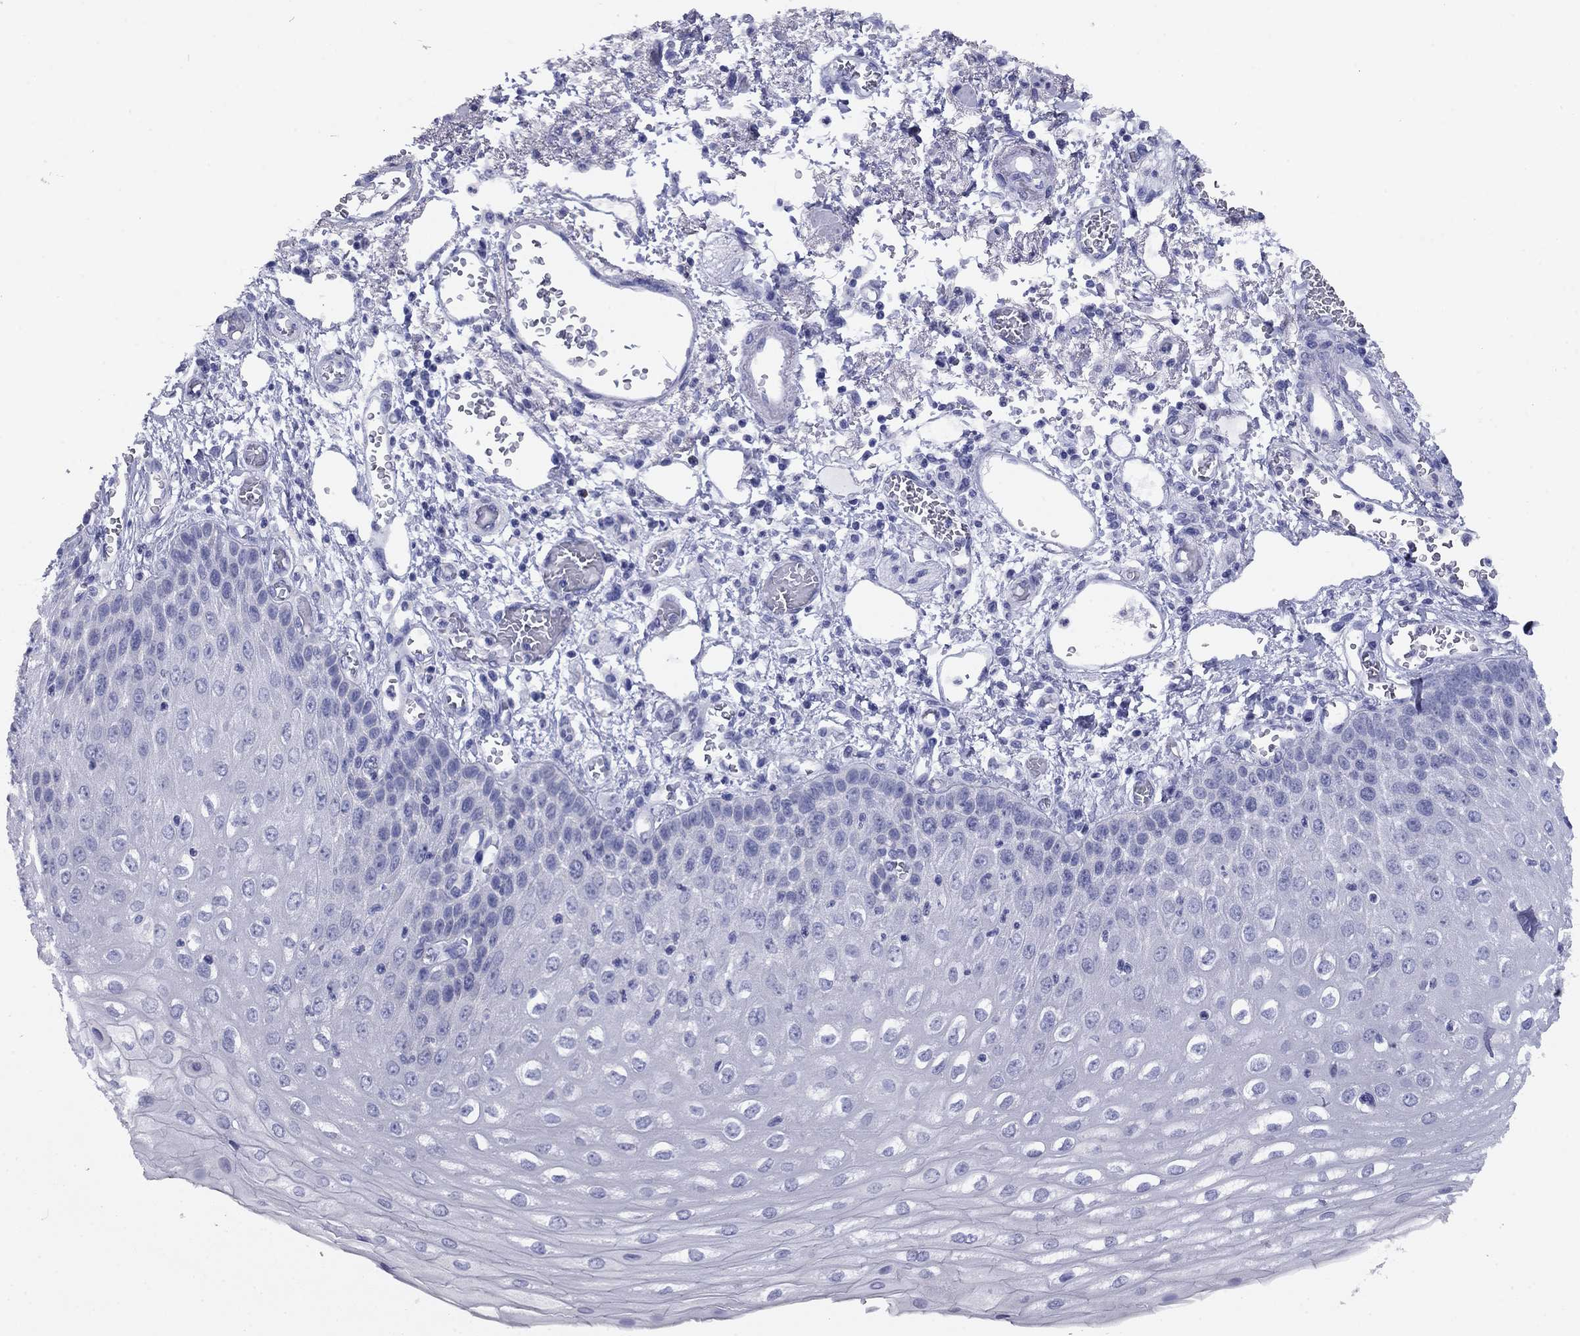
{"staining": {"intensity": "negative", "quantity": "none", "location": "none"}, "tissue": "esophagus", "cell_type": "Squamous epithelial cells", "image_type": "normal", "snomed": [{"axis": "morphology", "description": "Normal tissue, NOS"}, {"axis": "morphology", "description": "Adenocarcinoma, NOS"}, {"axis": "topography", "description": "Esophagus"}], "caption": "Immunohistochemistry of benign human esophagus exhibits no expression in squamous epithelial cells. (DAB immunohistochemistry (IHC) with hematoxylin counter stain).", "gene": "NPPA", "patient": {"sex": "male", "age": 81}}